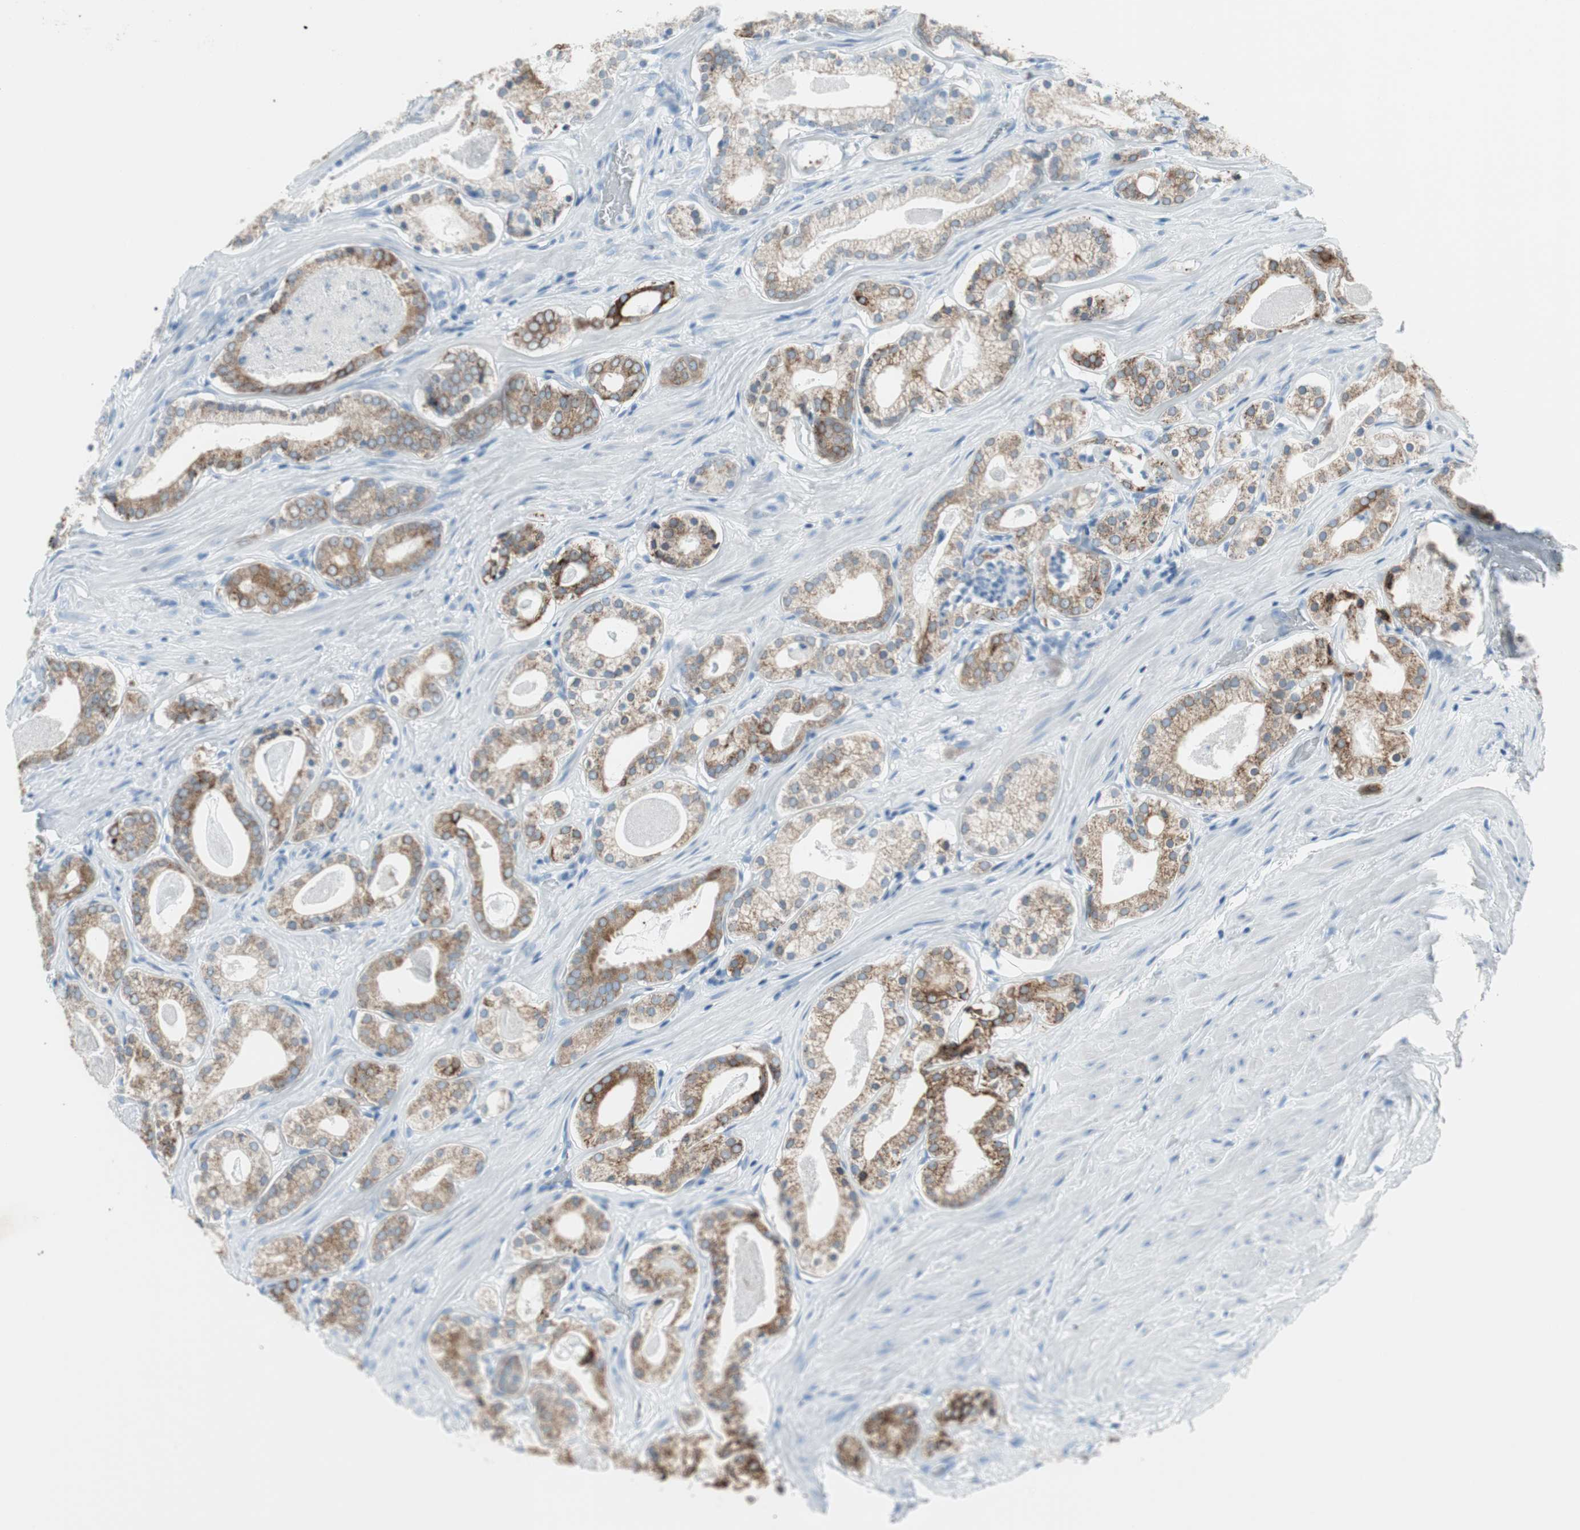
{"staining": {"intensity": "strong", "quantity": ">75%", "location": "cytoplasmic/membranous"}, "tissue": "prostate cancer", "cell_type": "Tumor cells", "image_type": "cancer", "snomed": [{"axis": "morphology", "description": "Adenocarcinoma, Low grade"}, {"axis": "topography", "description": "Prostate"}], "caption": "Prostate adenocarcinoma (low-grade) tissue displays strong cytoplasmic/membranous staining in about >75% of tumor cells", "gene": "AGR2", "patient": {"sex": "male", "age": 59}}